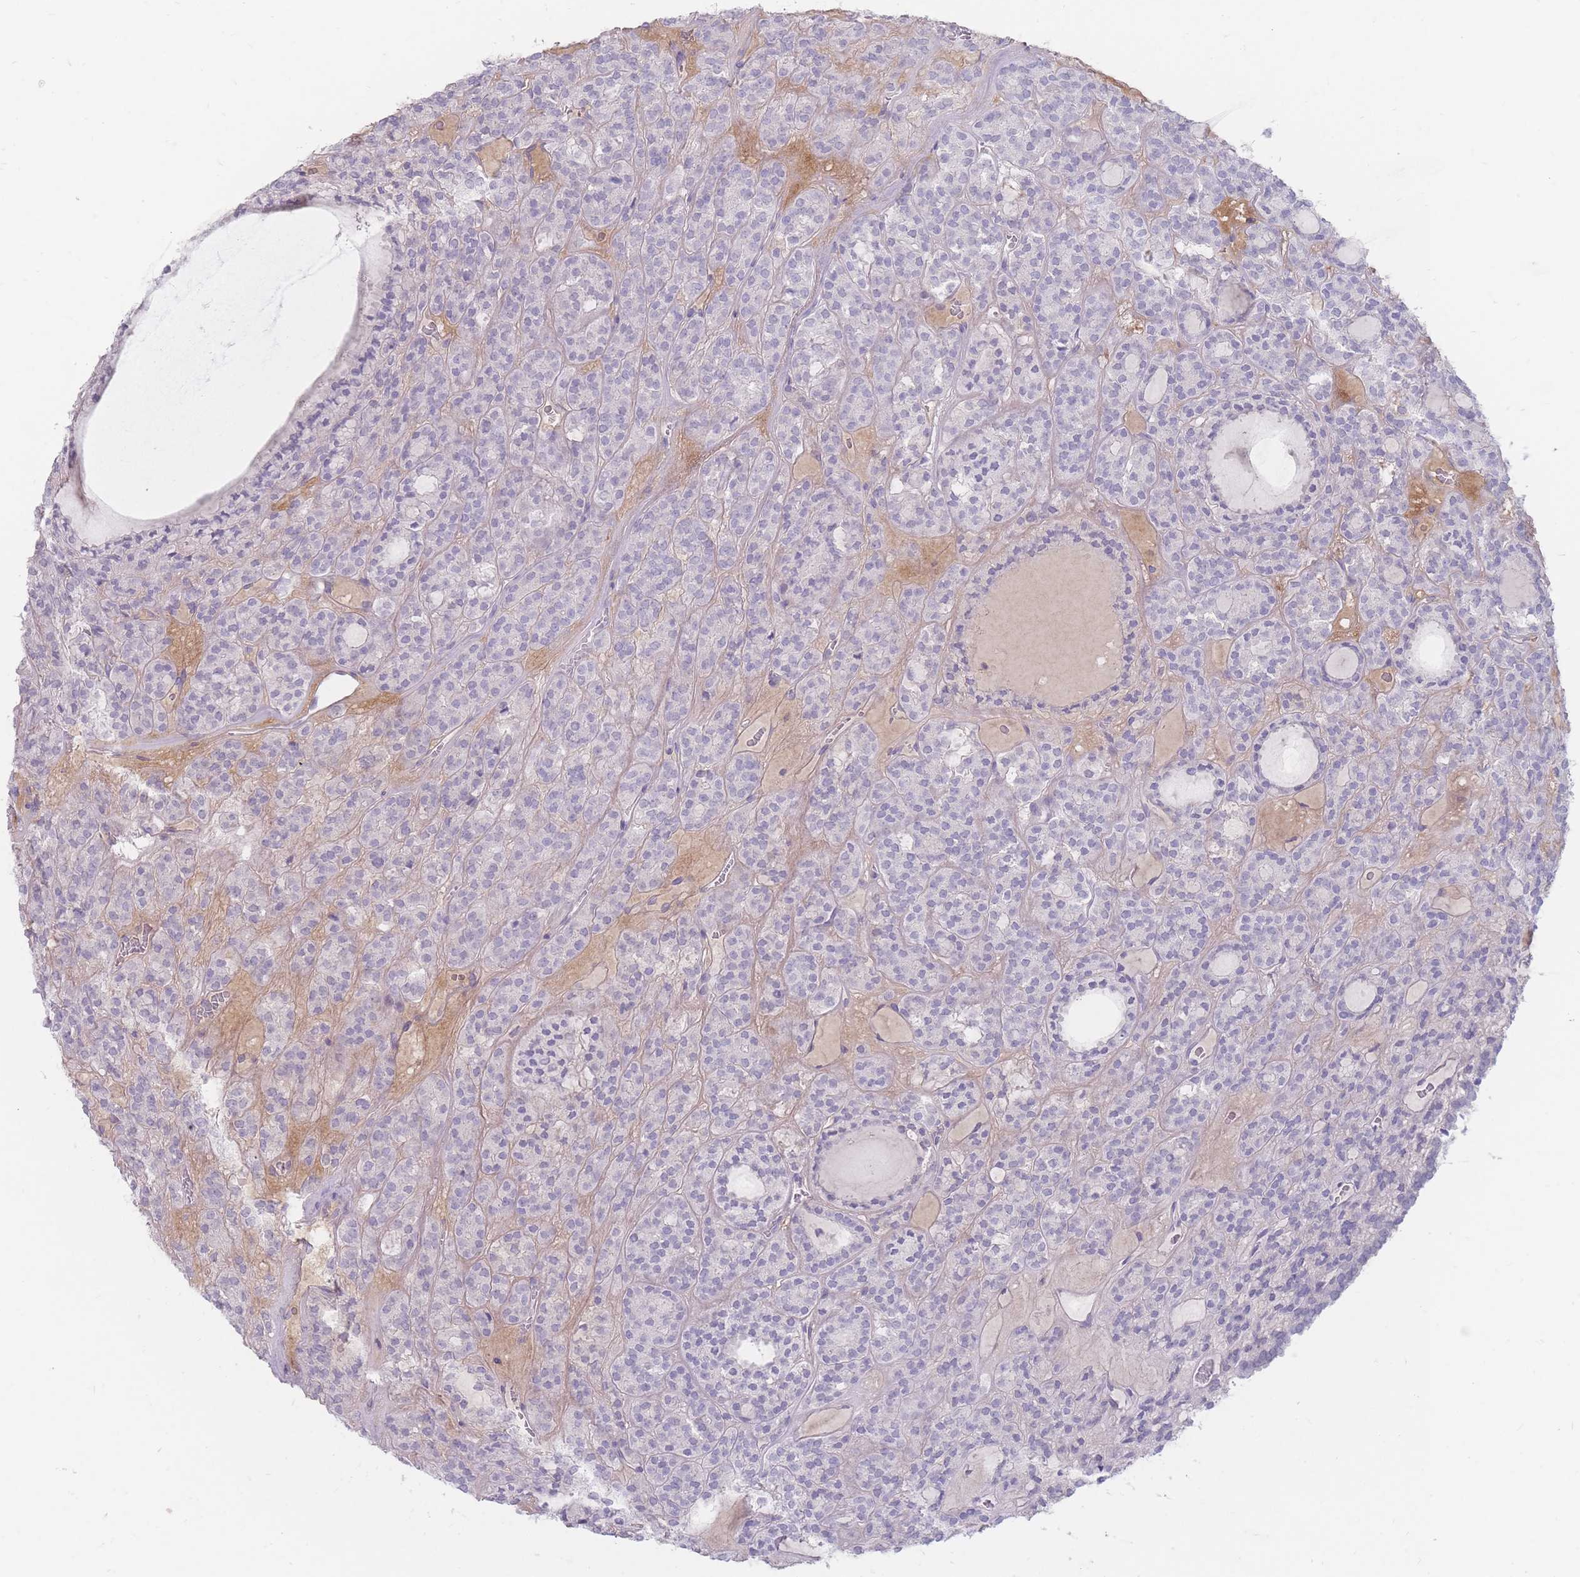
{"staining": {"intensity": "negative", "quantity": "none", "location": "none"}, "tissue": "thyroid cancer", "cell_type": "Tumor cells", "image_type": "cancer", "snomed": [{"axis": "morphology", "description": "Follicular adenoma carcinoma, NOS"}, {"axis": "topography", "description": "Thyroid gland"}], "caption": "IHC micrograph of neoplastic tissue: thyroid cancer (follicular adenoma carcinoma) stained with DAB (3,3'-diaminobenzidine) reveals no significant protein expression in tumor cells. The staining was performed using DAB to visualize the protein expression in brown, while the nuclei were stained in blue with hematoxylin (Magnification: 20x).", "gene": "PRG4", "patient": {"sex": "female", "age": 63}}